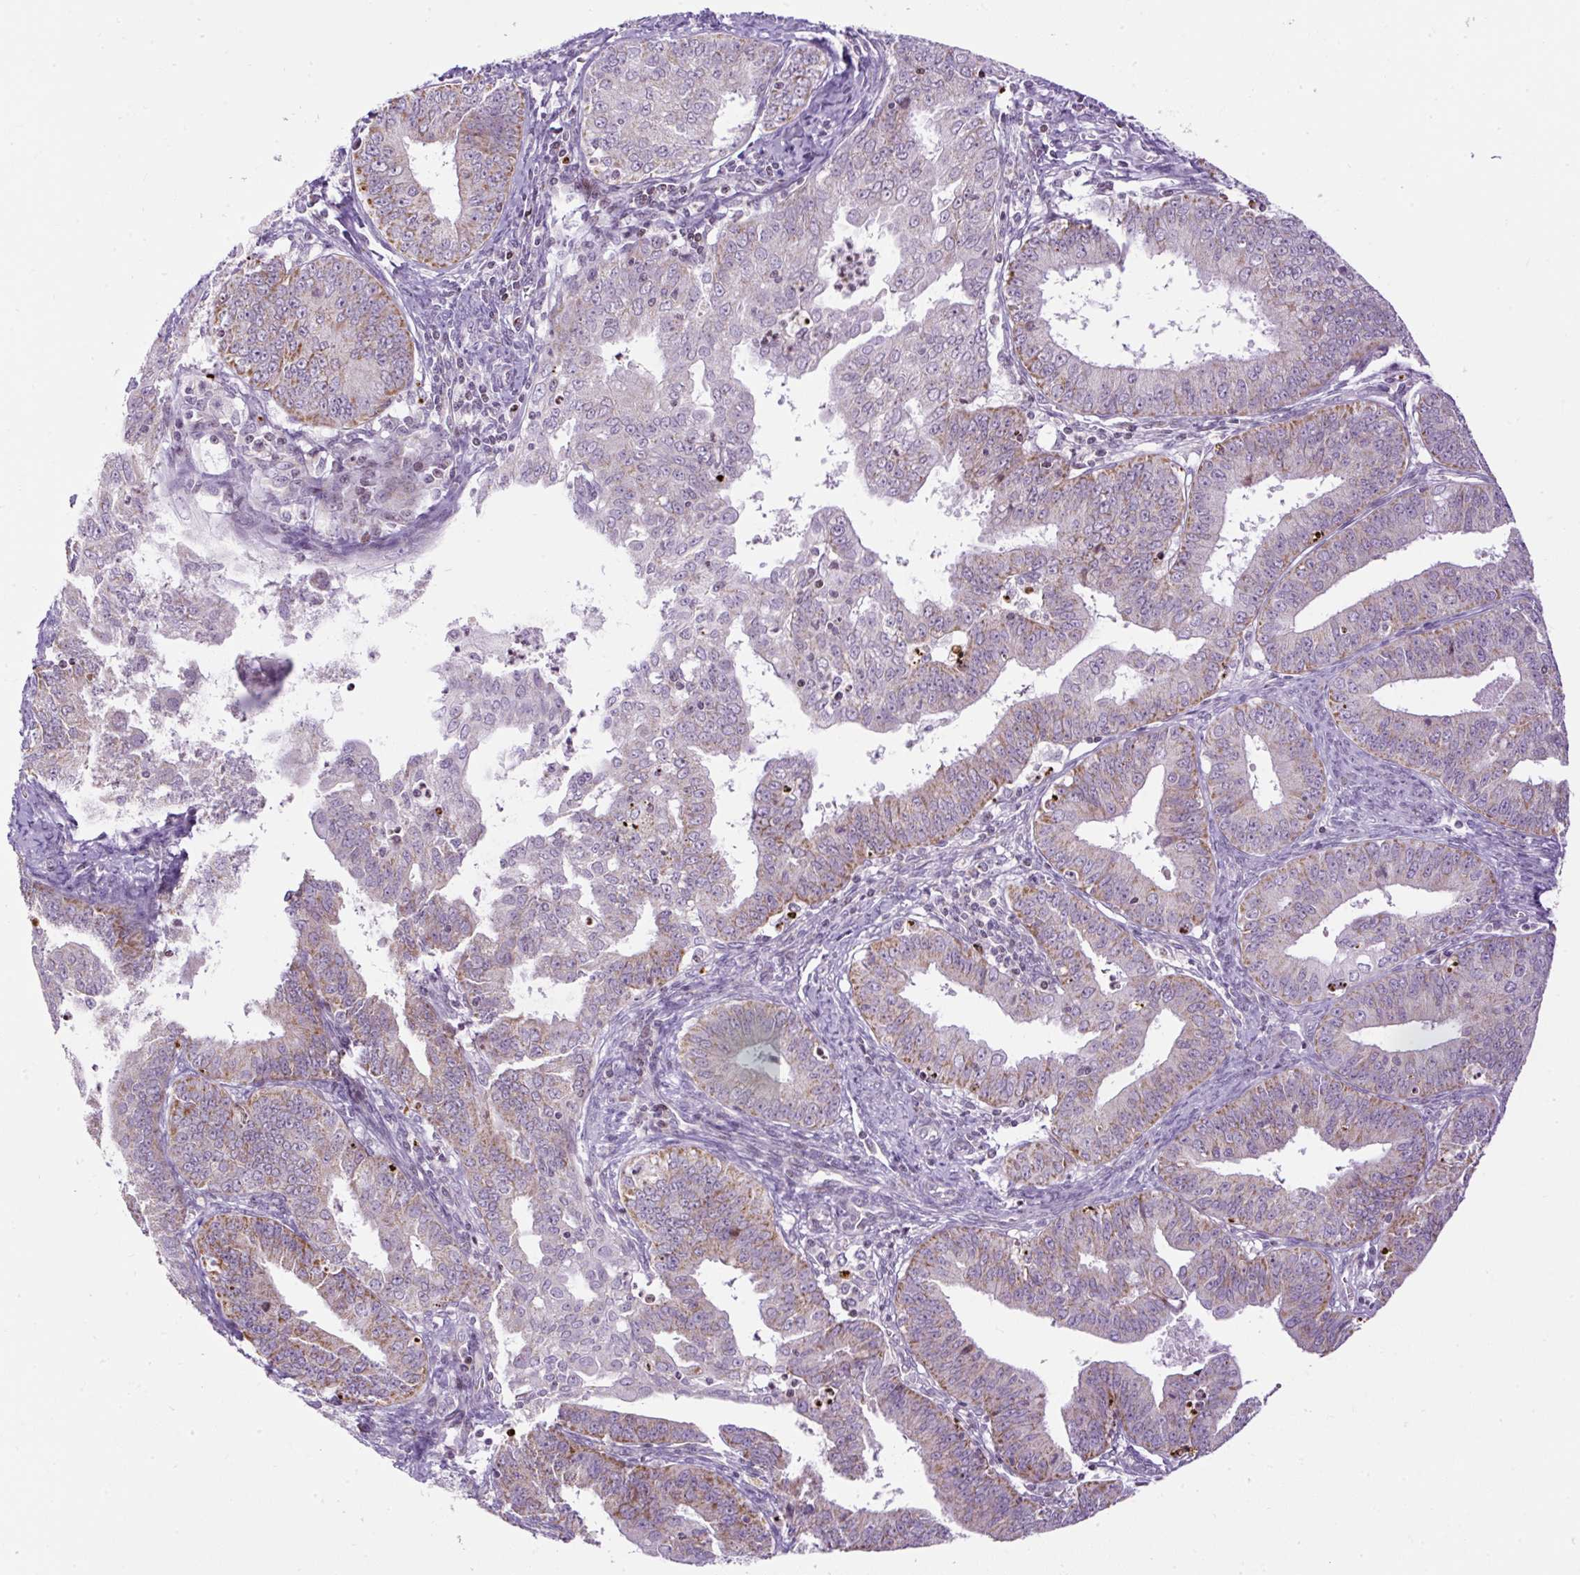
{"staining": {"intensity": "moderate", "quantity": "25%-75%", "location": "cytoplasmic/membranous"}, "tissue": "endometrial cancer", "cell_type": "Tumor cells", "image_type": "cancer", "snomed": [{"axis": "morphology", "description": "Adenocarcinoma, NOS"}, {"axis": "topography", "description": "Endometrium"}], "caption": "Immunohistochemical staining of endometrial cancer (adenocarcinoma) shows moderate cytoplasmic/membranous protein positivity in approximately 25%-75% of tumor cells.", "gene": "FMC1", "patient": {"sex": "female", "age": 73}}